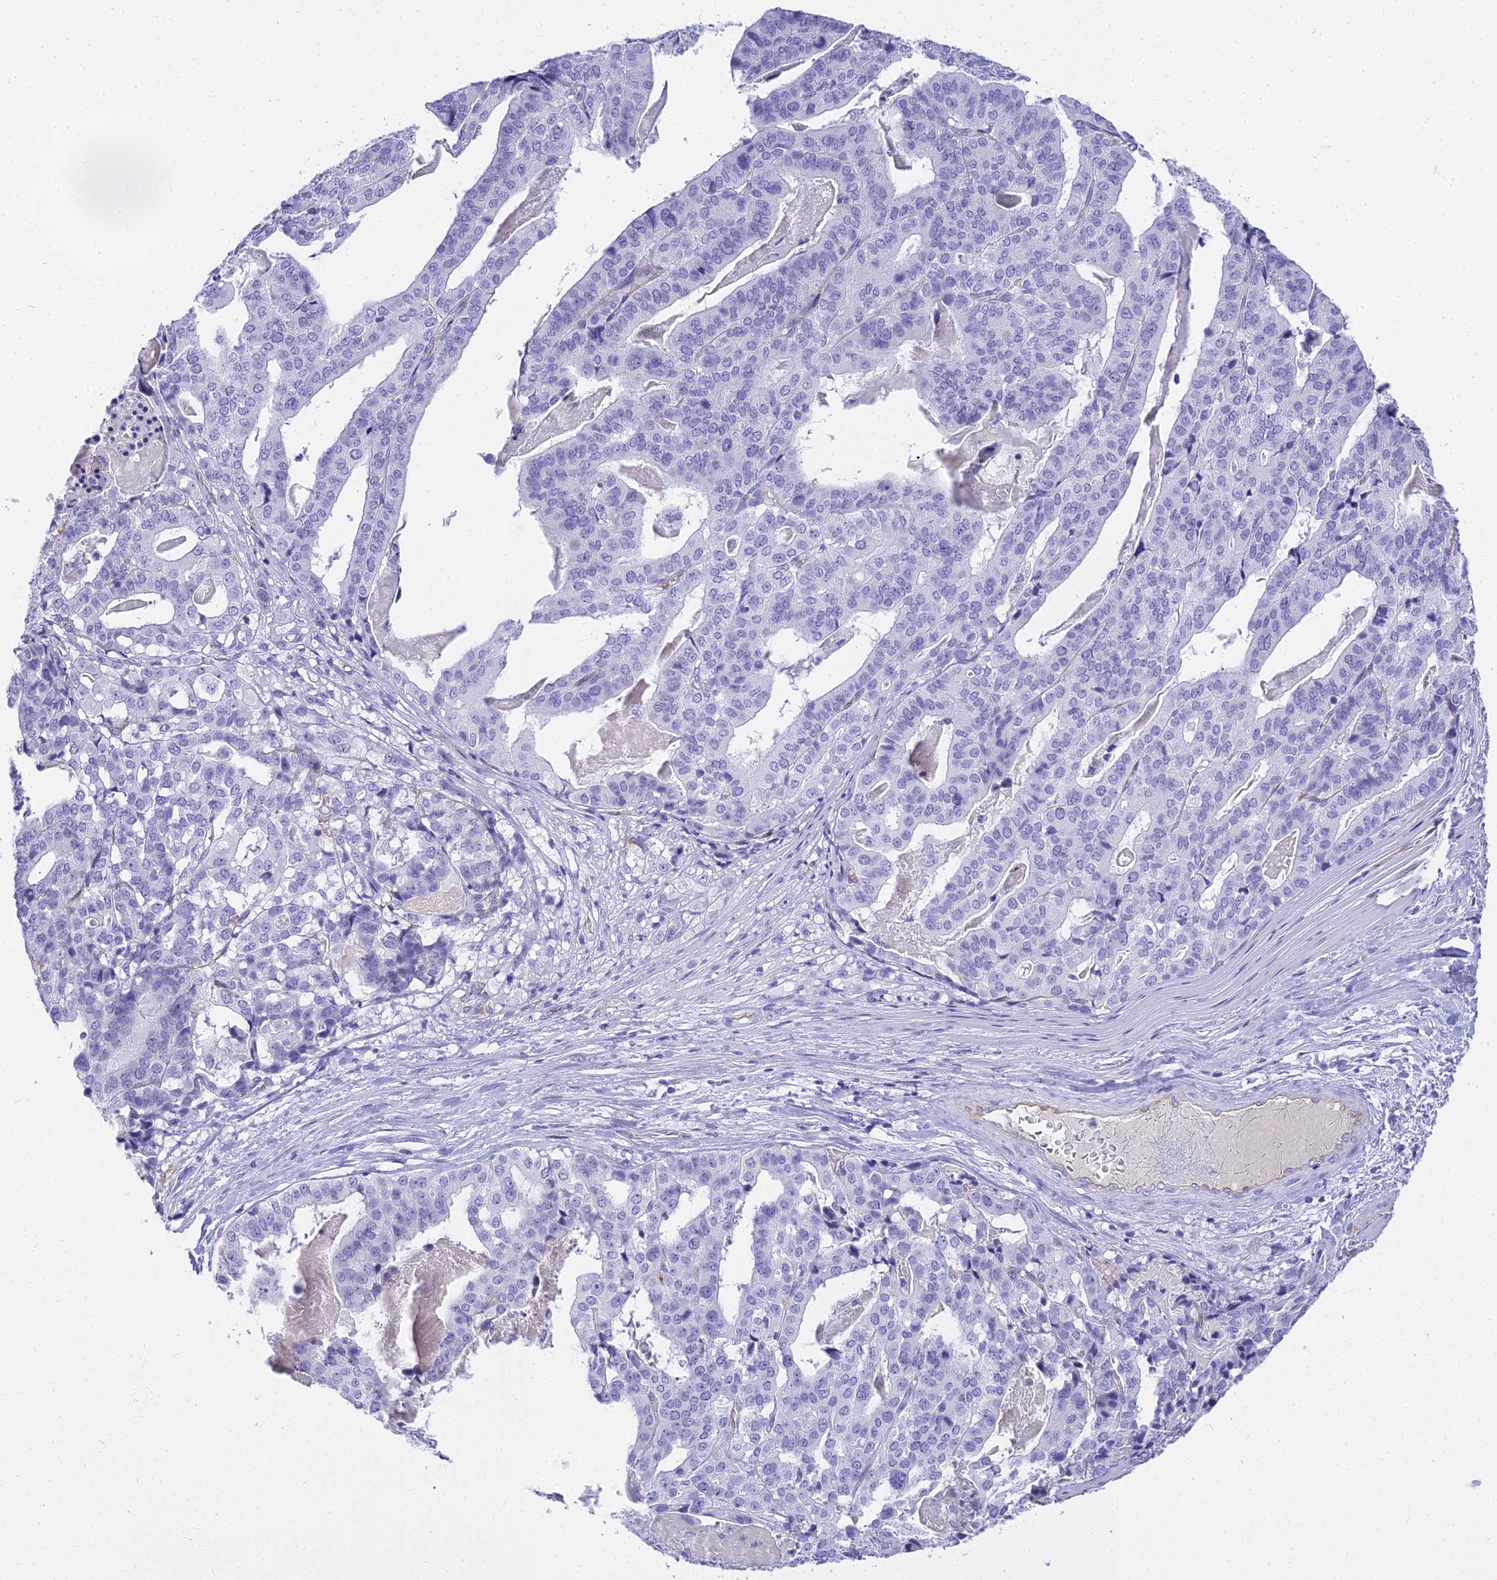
{"staining": {"intensity": "negative", "quantity": "none", "location": "none"}, "tissue": "stomach cancer", "cell_type": "Tumor cells", "image_type": "cancer", "snomed": [{"axis": "morphology", "description": "Adenocarcinoma, NOS"}, {"axis": "topography", "description": "Stomach"}], "caption": "Immunohistochemistry image of human stomach cancer stained for a protein (brown), which exhibits no positivity in tumor cells. Brightfield microscopy of IHC stained with DAB (3,3'-diaminobenzidine) (brown) and hematoxylin (blue), captured at high magnification.", "gene": "NINJ1", "patient": {"sex": "male", "age": 48}}